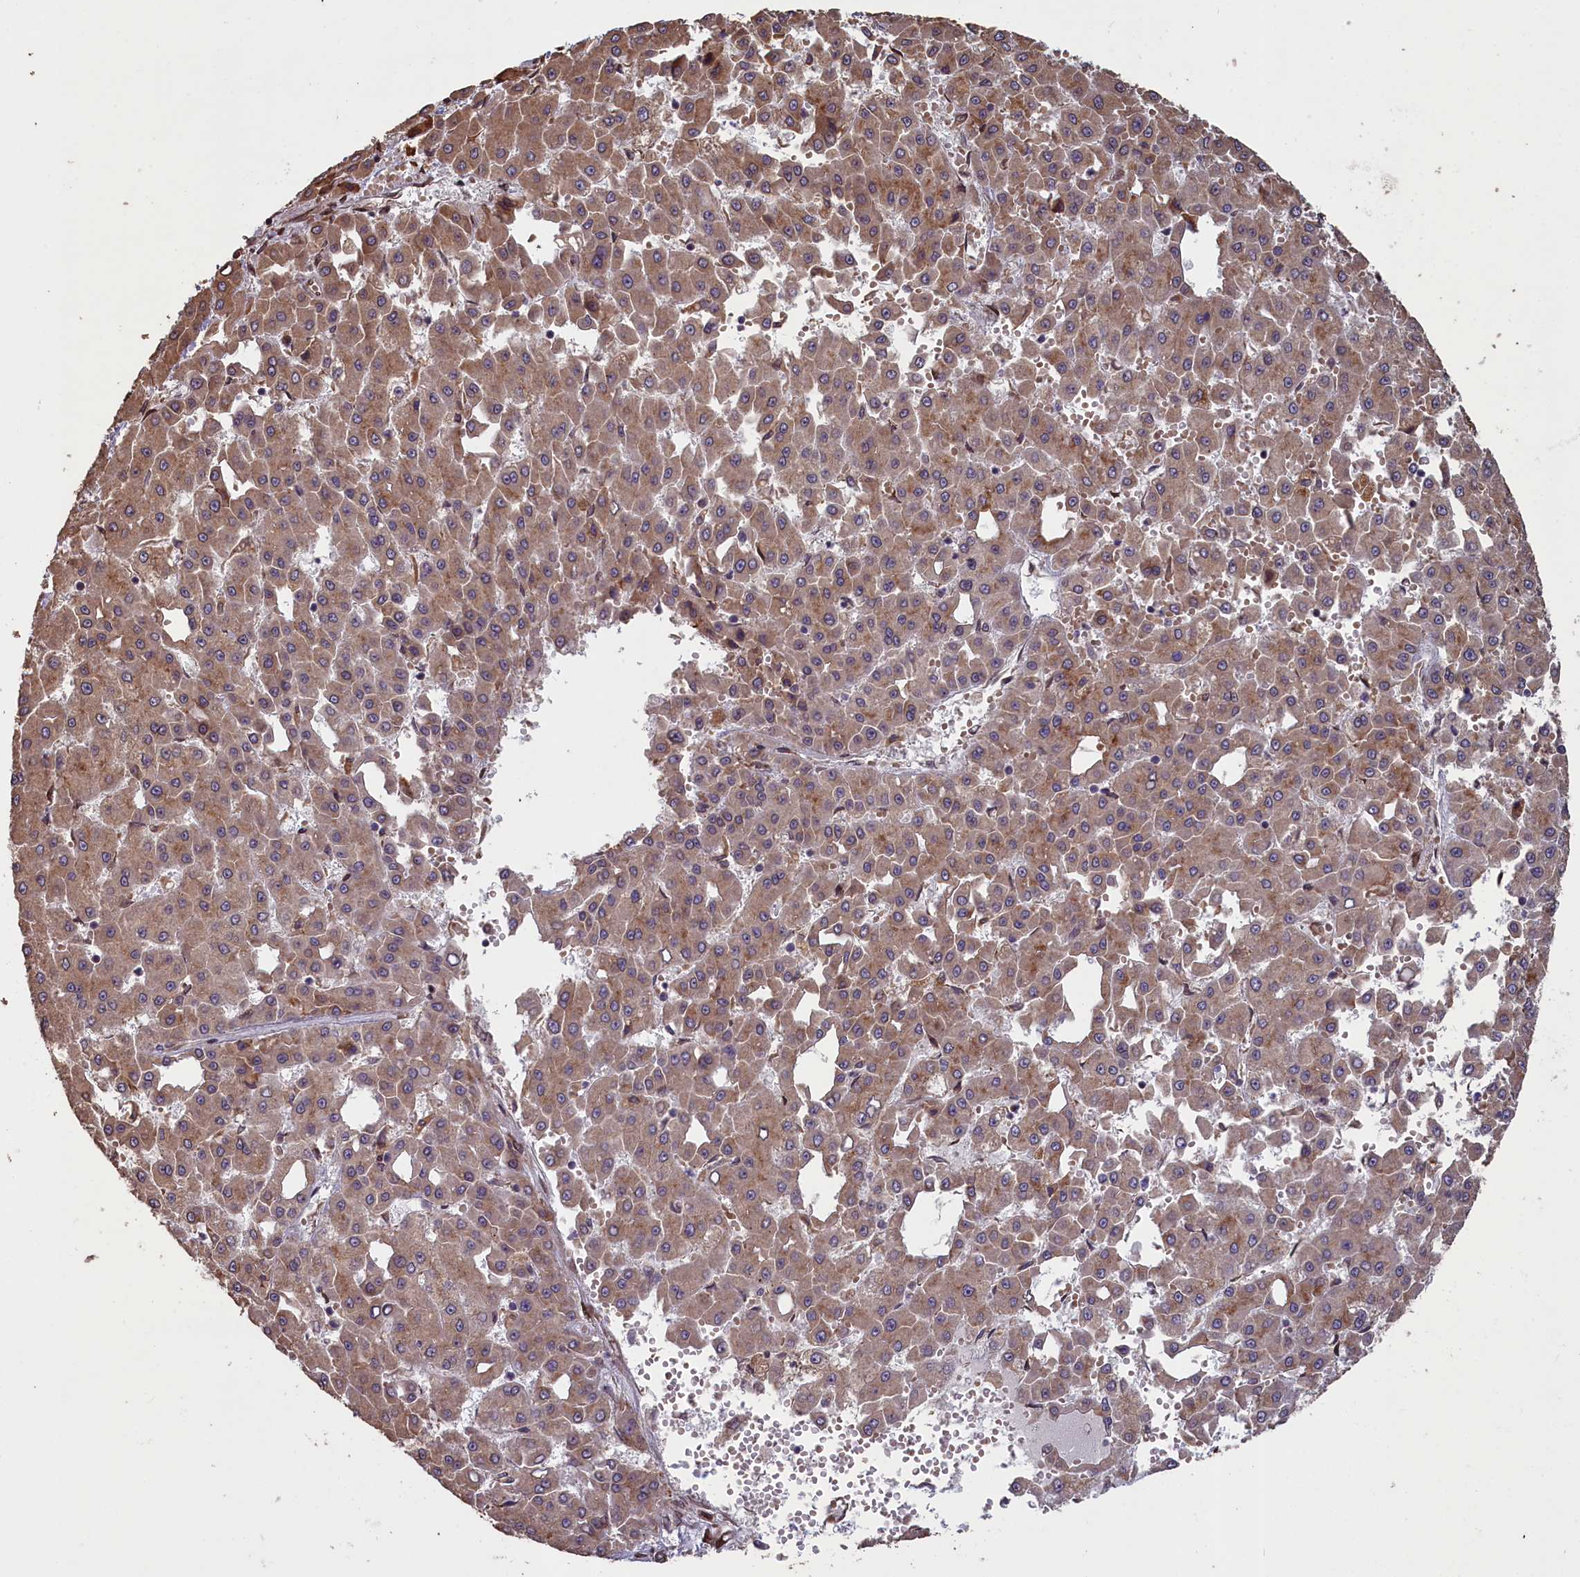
{"staining": {"intensity": "moderate", "quantity": ">75%", "location": "cytoplasmic/membranous"}, "tissue": "liver cancer", "cell_type": "Tumor cells", "image_type": "cancer", "snomed": [{"axis": "morphology", "description": "Carcinoma, Hepatocellular, NOS"}, {"axis": "topography", "description": "Liver"}], "caption": "Protein staining displays moderate cytoplasmic/membranous positivity in about >75% of tumor cells in liver cancer (hepatocellular carcinoma).", "gene": "SLC38A7", "patient": {"sex": "male", "age": 47}}